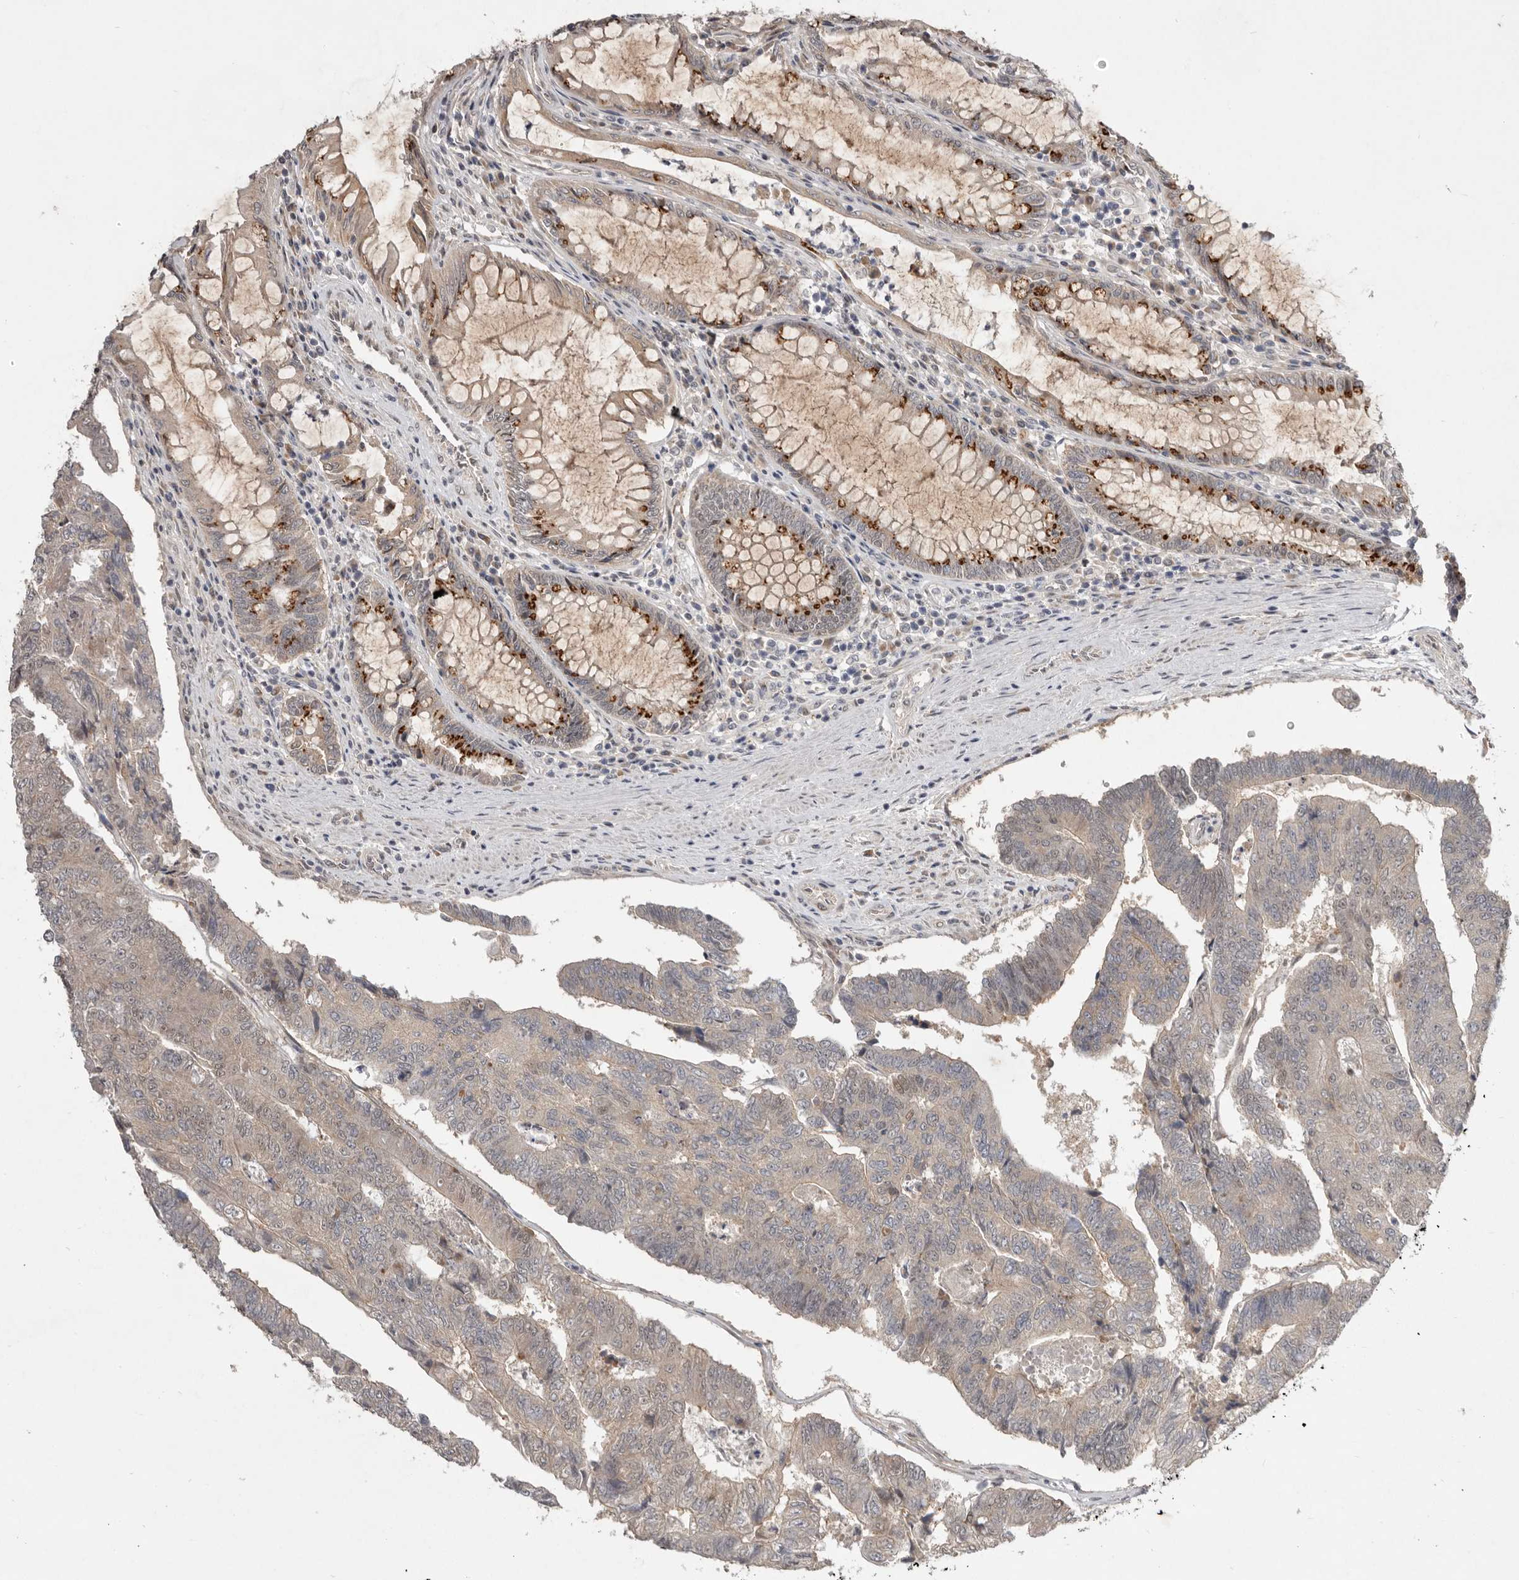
{"staining": {"intensity": "weak", "quantity": ">75%", "location": "cytoplasmic/membranous"}, "tissue": "colorectal cancer", "cell_type": "Tumor cells", "image_type": "cancer", "snomed": [{"axis": "morphology", "description": "Adenocarcinoma, NOS"}, {"axis": "topography", "description": "Colon"}], "caption": "This image shows colorectal adenocarcinoma stained with IHC to label a protein in brown. The cytoplasmic/membranous of tumor cells show weak positivity for the protein. Nuclei are counter-stained blue.", "gene": "NSUN4", "patient": {"sex": "female", "age": 67}}